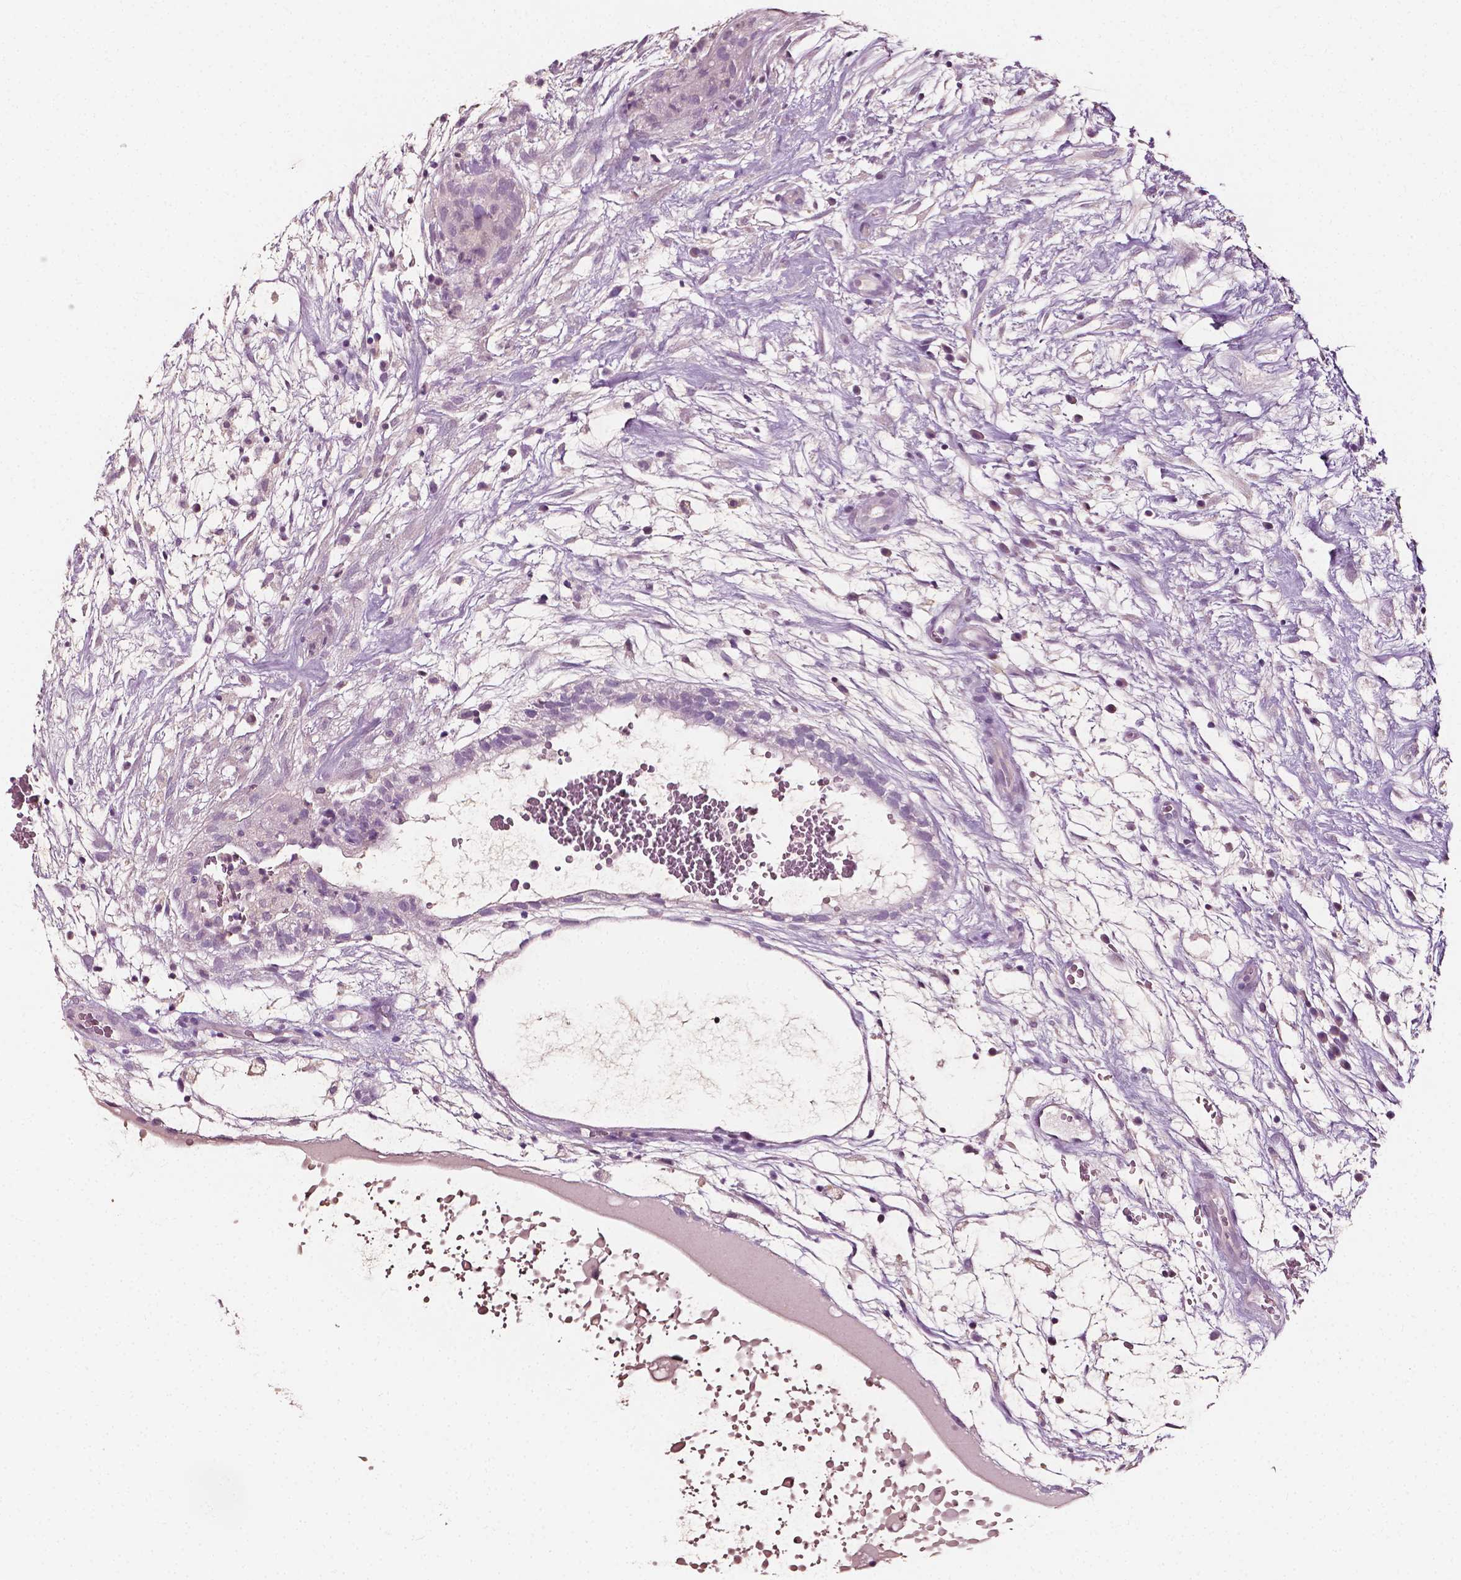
{"staining": {"intensity": "negative", "quantity": "none", "location": "none"}, "tissue": "testis cancer", "cell_type": "Tumor cells", "image_type": "cancer", "snomed": [{"axis": "morphology", "description": "Normal tissue, NOS"}, {"axis": "morphology", "description": "Carcinoma, Embryonal, NOS"}, {"axis": "topography", "description": "Testis"}], "caption": "There is no significant positivity in tumor cells of testis cancer (embryonal carcinoma). (Immunohistochemistry, brightfield microscopy, high magnification).", "gene": "PLA2R1", "patient": {"sex": "male", "age": 32}}